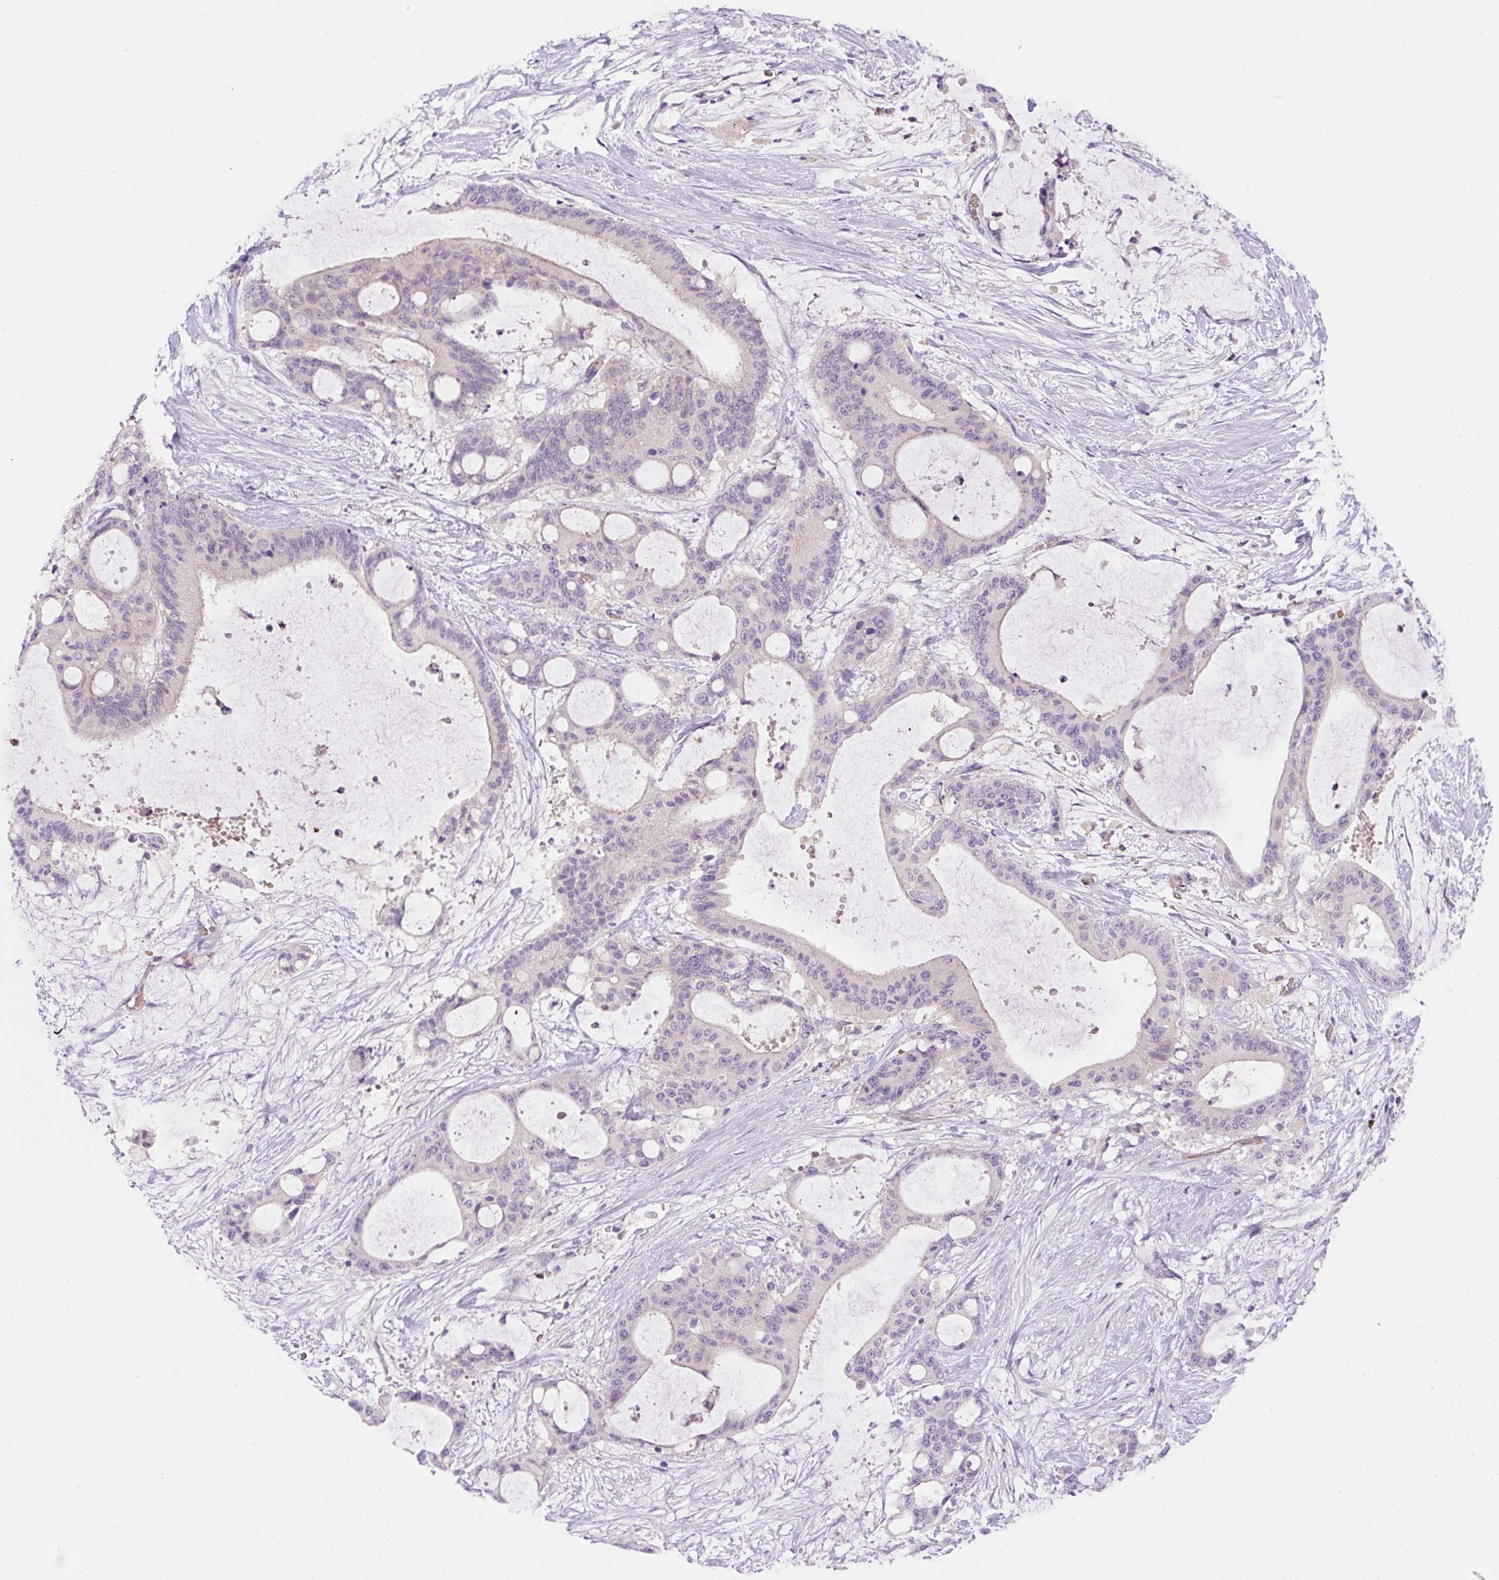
{"staining": {"intensity": "negative", "quantity": "none", "location": "none"}, "tissue": "liver cancer", "cell_type": "Tumor cells", "image_type": "cancer", "snomed": [{"axis": "morphology", "description": "Normal tissue, NOS"}, {"axis": "morphology", "description": "Cholangiocarcinoma"}, {"axis": "topography", "description": "Liver"}, {"axis": "topography", "description": "Peripheral nerve tissue"}], "caption": "Tumor cells show no significant staining in cholangiocarcinoma (liver).", "gene": "LHFPL5", "patient": {"sex": "female", "age": 73}}